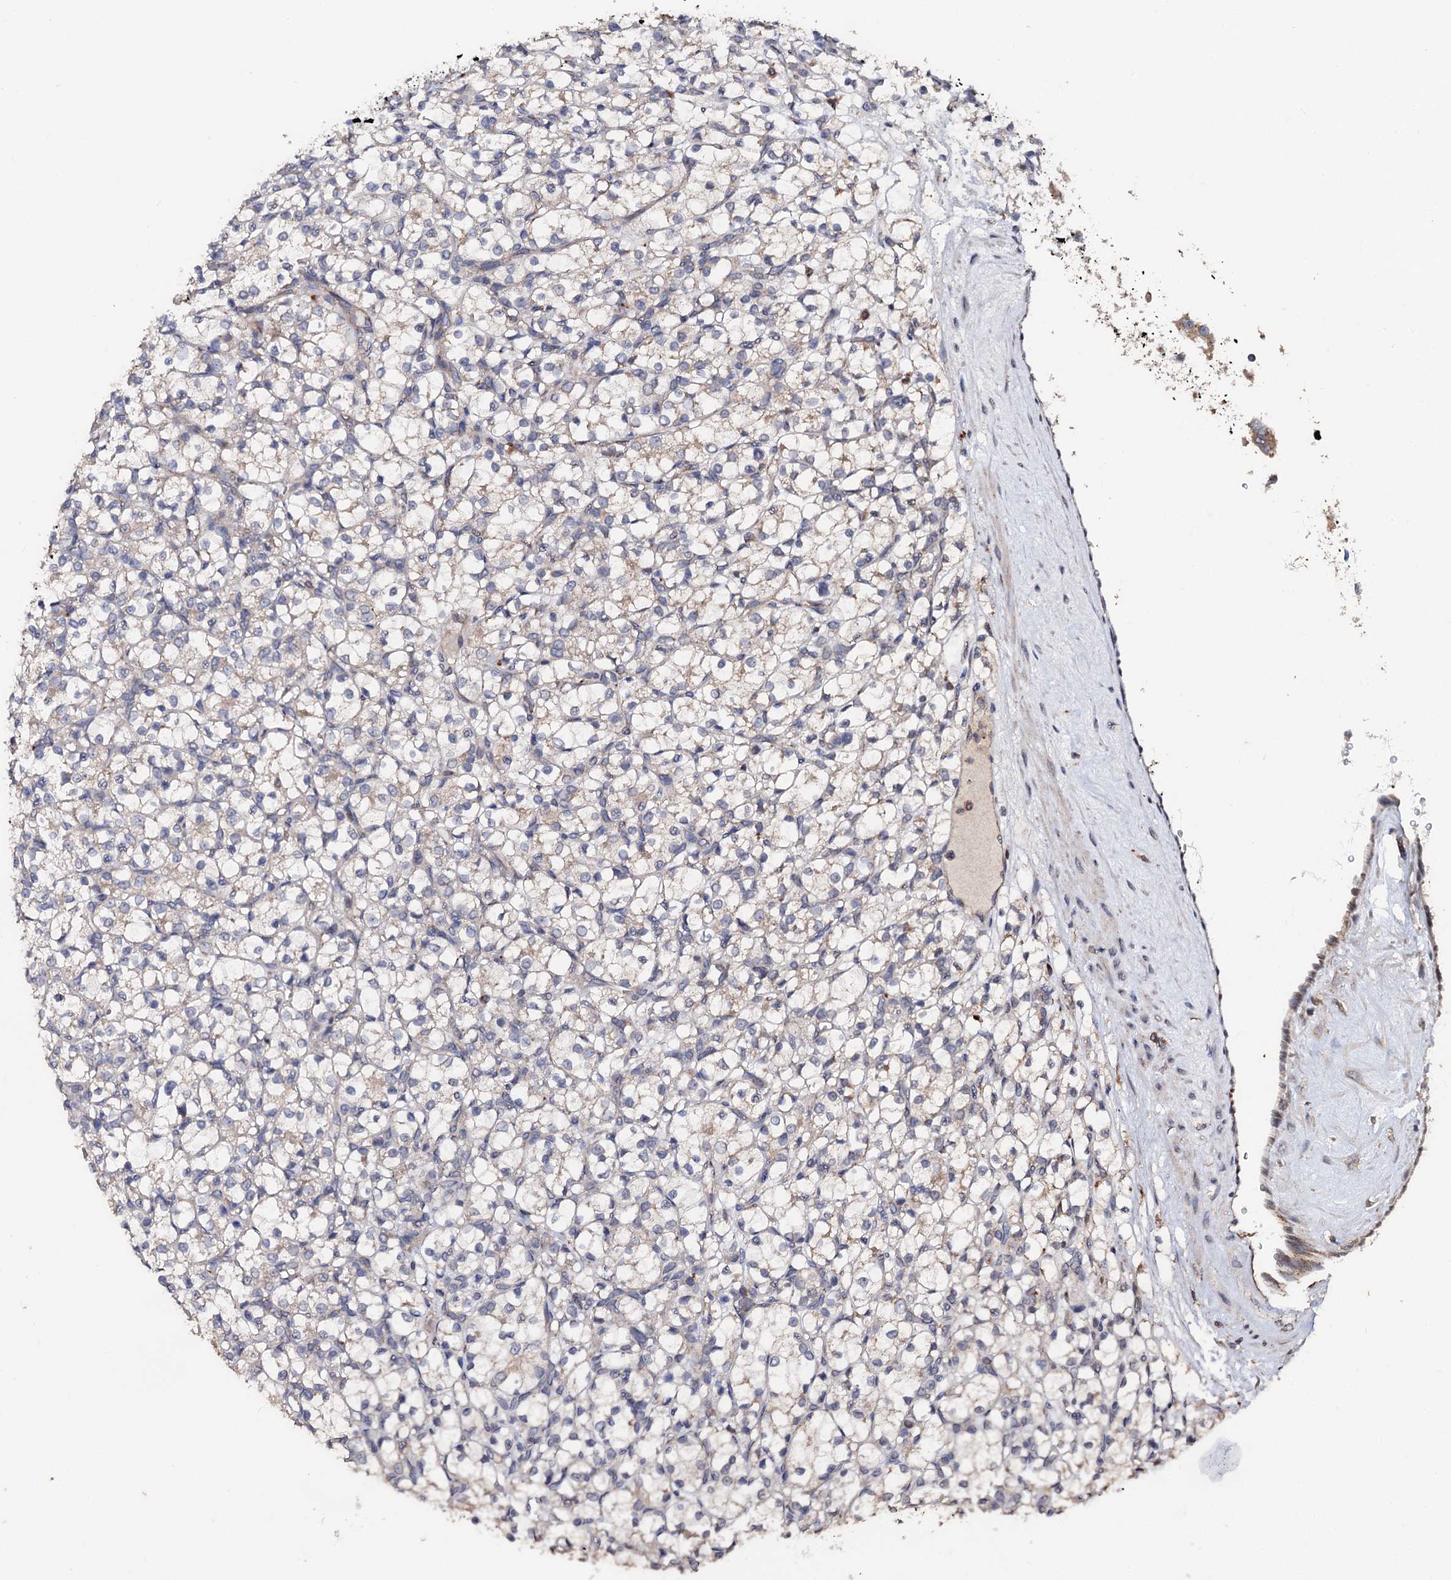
{"staining": {"intensity": "negative", "quantity": "none", "location": "none"}, "tissue": "renal cancer", "cell_type": "Tumor cells", "image_type": "cancer", "snomed": [{"axis": "morphology", "description": "Adenocarcinoma, NOS"}, {"axis": "topography", "description": "Kidney"}], "caption": "Renal cancer (adenocarcinoma) stained for a protein using immunohistochemistry reveals no staining tumor cells.", "gene": "PPTC7", "patient": {"sex": "female", "age": 69}}